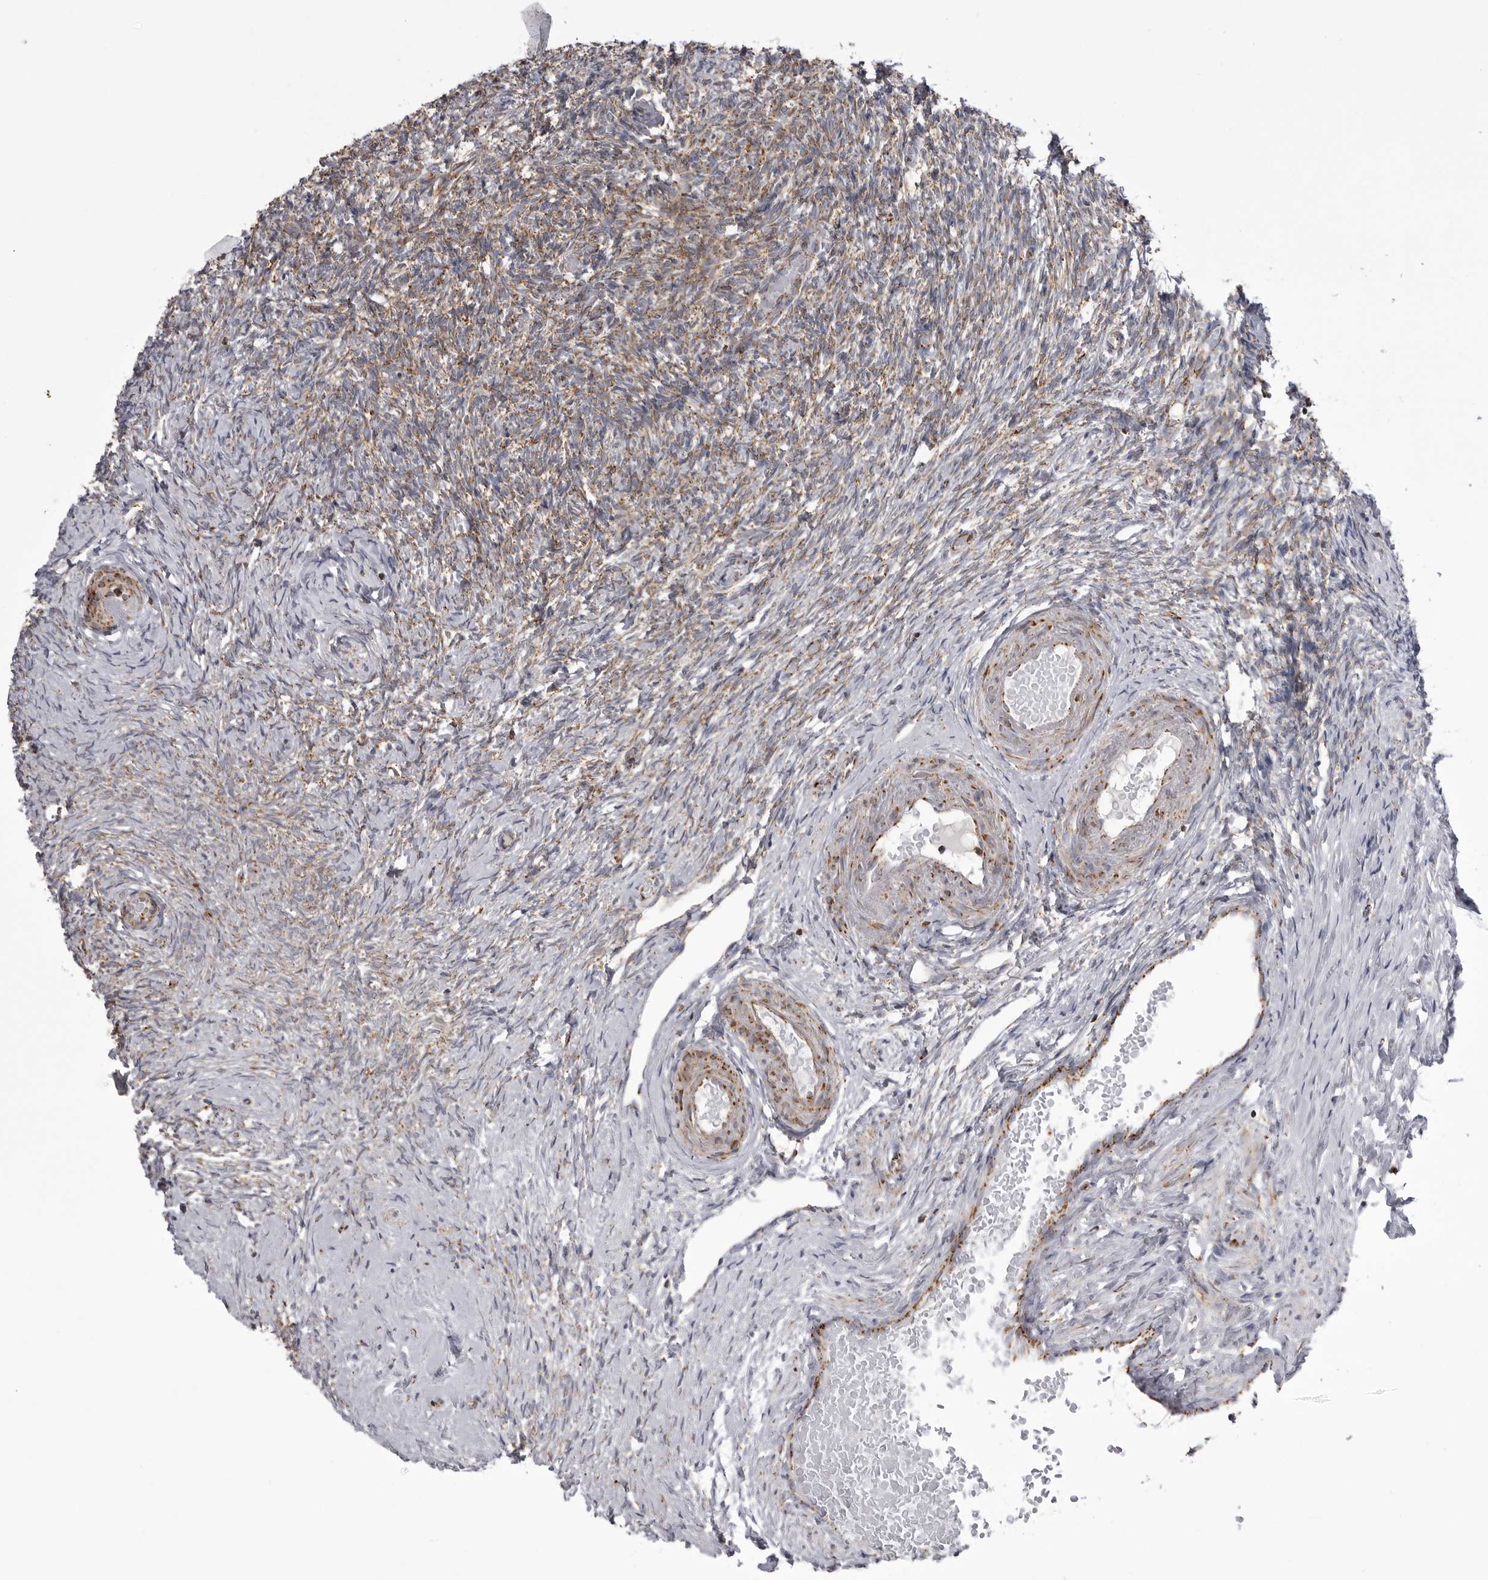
{"staining": {"intensity": "moderate", "quantity": "25%-75%", "location": "cytoplasmic/membranous"}, "tissue": "ovary", "cell_type": "Ovarian stroma cells", "image_type": "normal", "snomed": [{"axis": "morphology", "description": "Normal tissue, NOS"}, {"axis": "topography", "description": "Ovary"}], "caption": "Immunohistochemical staining of unremarkable ovary exhibits moderate cytoplasmic/membranous protein staining in approximately 25%-75% of ovarian stroma cells.", "gene": "TUFM", "patient": {"sex": "female", "age": 60}}